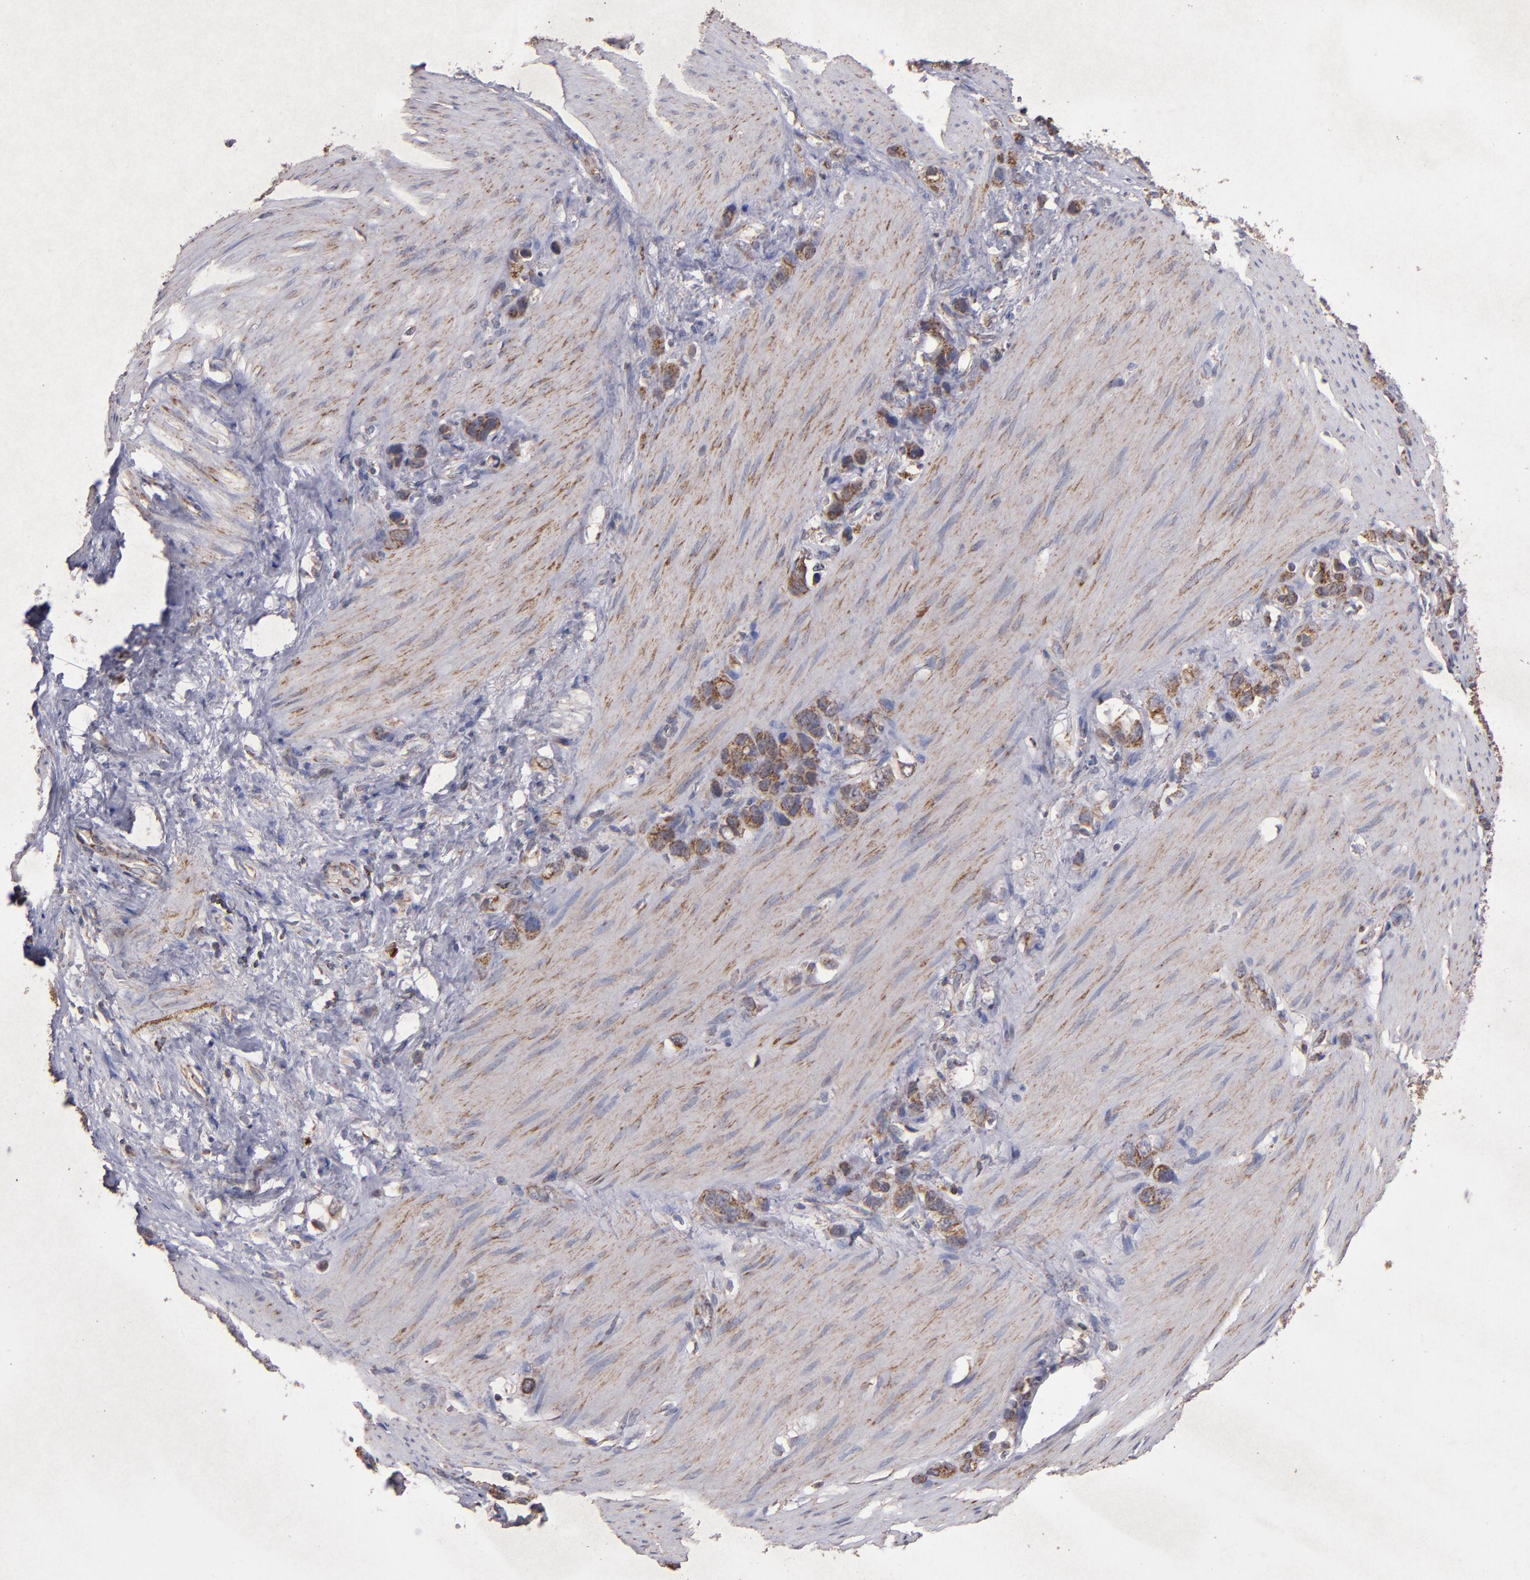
{"staining": {"intensity": "weak", "quantity": ">75%", "location": "cytoplasmic/membranous"}, "tissue": "stomach cancer", "cell_type": "Tumor cells", "image_type": "cancer", "snomed": [{"axis": "morphology", "description": "Normal tissue, NOS"}, {"axis": "morphology", "description": "Adenocarcinoma, NOS"}, {"axis": "morphology", "description": "Adenocarcinoma, High grade"}, {"axis": "topography", "description": "Stomach, upper"}, {"axis": "topography", "description": "Stomach"}], "caption": "The micrograph demonstrates immunohistochemical staining of stomach adenocarcinoma. There is weak cytoplasmic/membranous positivity is seen in about >75% of tumor cells. (DAB IHC, brown staining for protein, blue staining for nuclei).", "gene": "TIMM9", "patient": {"sex": "female", "age": 65}}